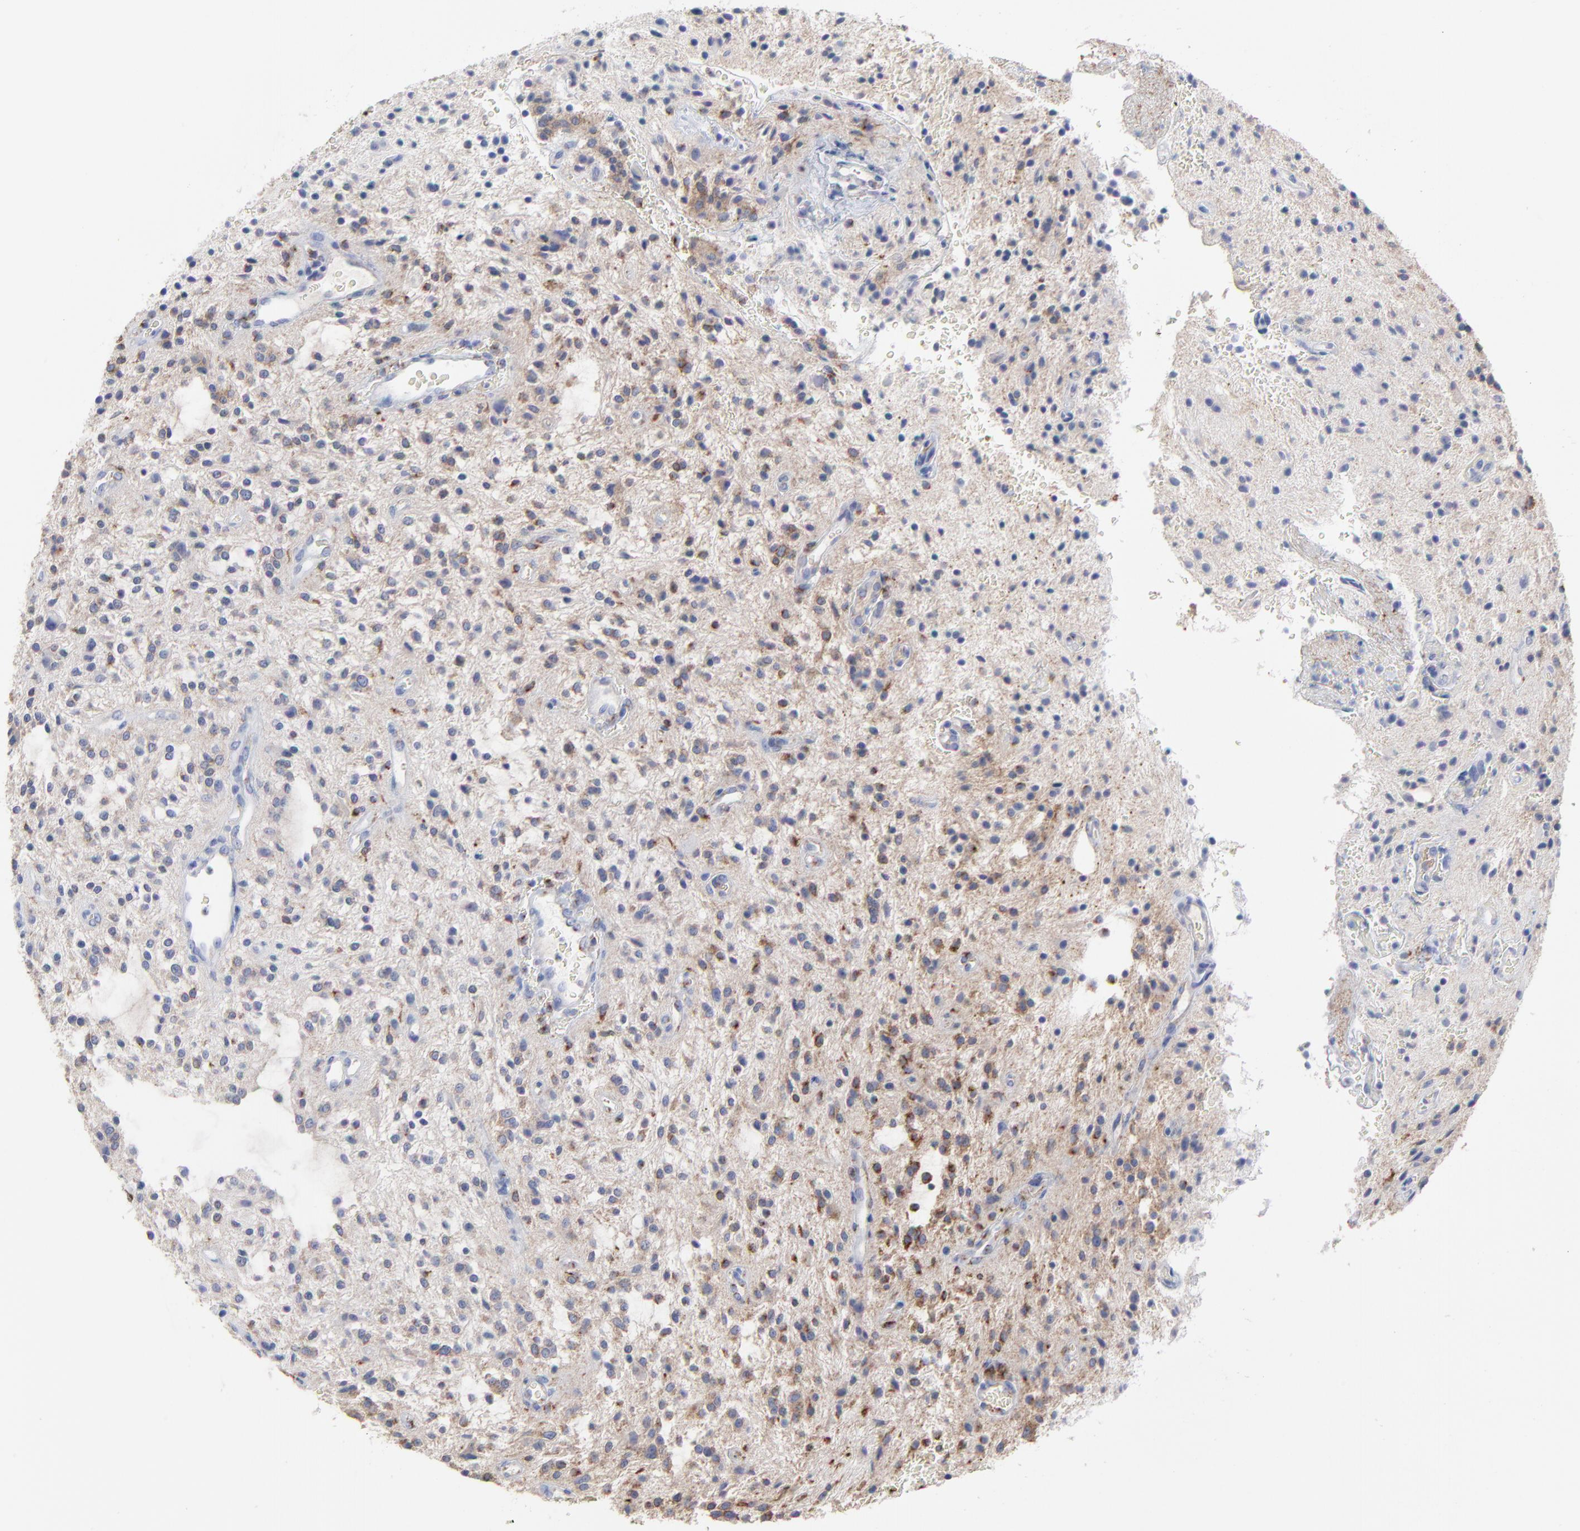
{"staining": {"intensity": "moderate", "quantity": "<25%", "location": "cytoplasmic/membranous"}, "tissue": "glioma", "cell_type": "Tumor cells", "image_type": "cancer", "snomed": [{"axis": "morphology", "description": "Glioma, malignant, NOS"}, {"axis": "topography", "description": "Cerebellum"}], "caption": "Malignant glioma stained with a brown dye shows moderate cytoplasmic/membranous positive positivity in about <25% of tumor cells.", "gene": "CNTN3", "patient": {"sex": "female", "age": 10}}